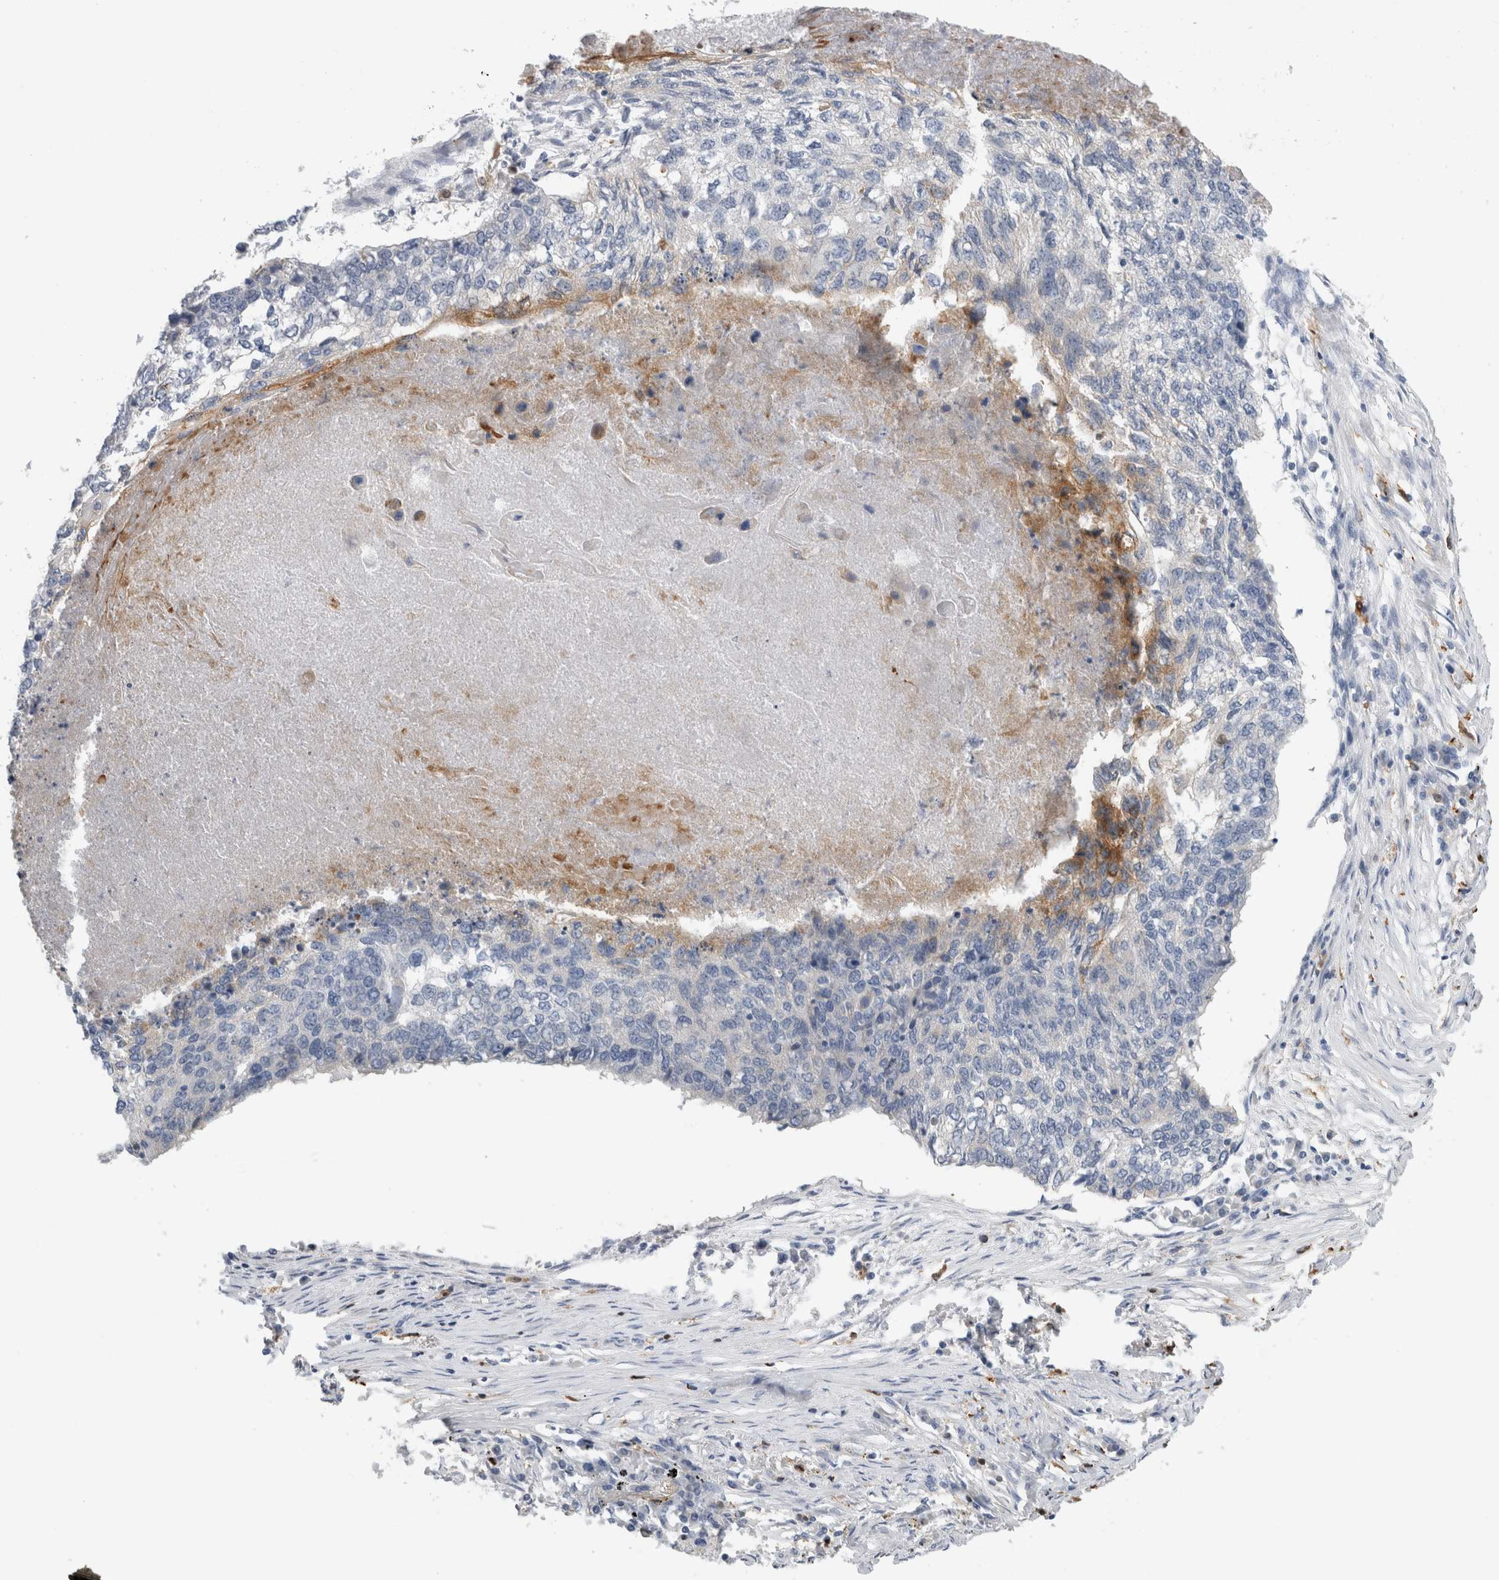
{"staining": {"intensity": "negative", "quantity": "none", "location": "none"}, "tissue": "lung cancer", "cell_type": "Tumor cells", "image_type": "cancer", "snomed": [{"axis": "morphology", "description": "Squamous cell carcinoma, NOS"}, {"axis": "topography", "description": "Lung"}], "caption": "Immunohistochemistry (IHC) histopathology image of neoplastic tissue: human lung cancer stained with DAB (3,3'-diaminobenzidine) demonstrates no significant protein staining in tumor cells. The staining is performed using DAB (3,3'-diaminobenzidine) brown chromogen with nuclei counter-stained in using hematoxylin.", "gene": "SLC20A2", "patient": {"sex": "female", "age": 63}}